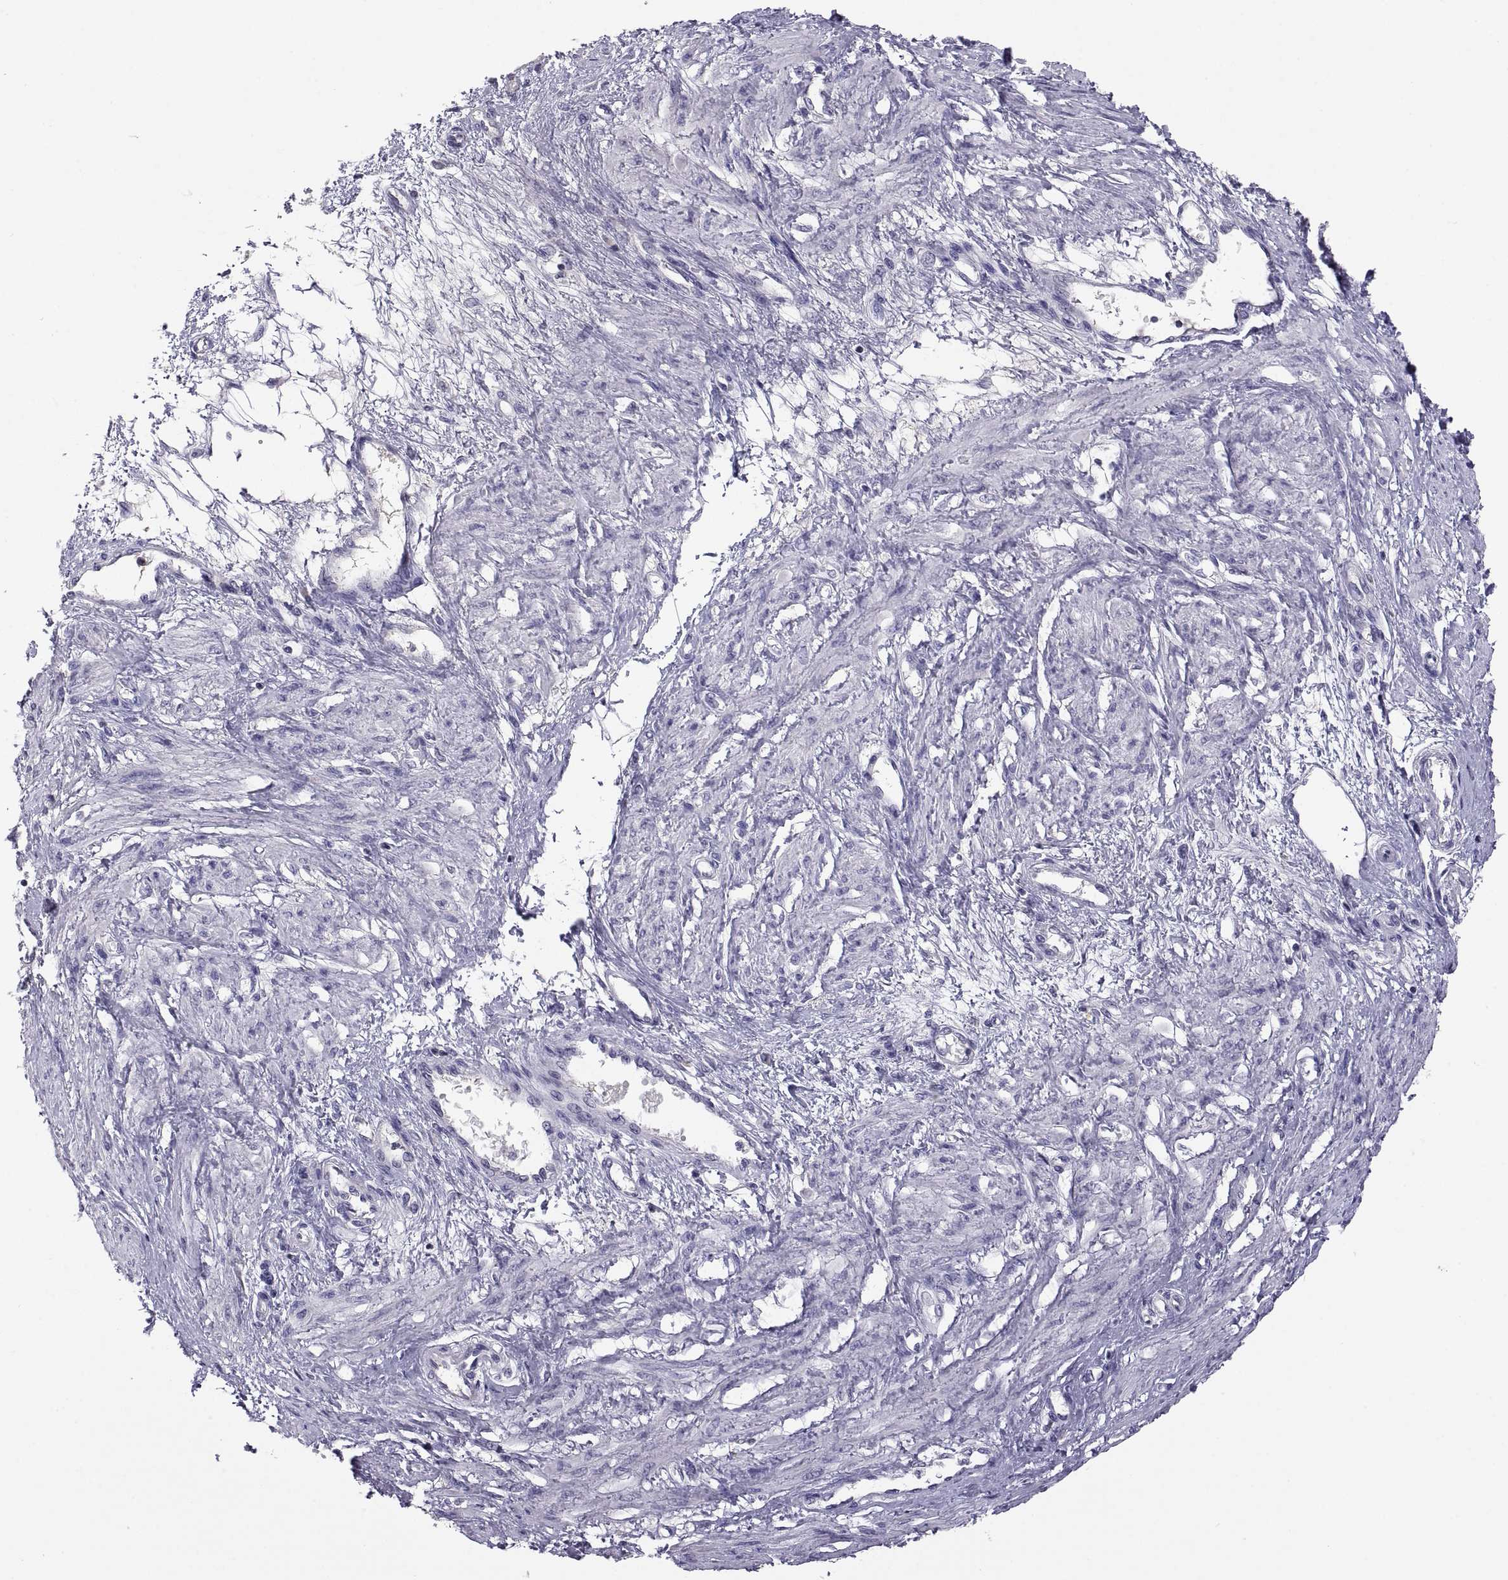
{"staining": {"intensity": "negative", "quantity": "none", "location": "none"}, "tissue": "smooth muscle", "cell_type": "Smooth muscle cells", "image_type": "normal", "snomed": [{"axis": "morphology", "description": "Normal tissue, NOS"}, {"axis": "topography", "description": "Smooth muscle"}, {"axis": "topography", "description": "Uterus"}], "caption": "IHC photomicrograph of benign smooth muscle: human smooth muscle stained with DAB (3,3'-diaminobenzidine) demonstrates no significant protein staining in smooth muscle cells. Brightfield microscopy of immunohistochemistry stained with DAB (3,3'-diaminobenzidine) (brown) and hematoxylin (blue), captured at high magnification.", "gene": "FGF9", "patient": {"sex": "female", "age": 39}}